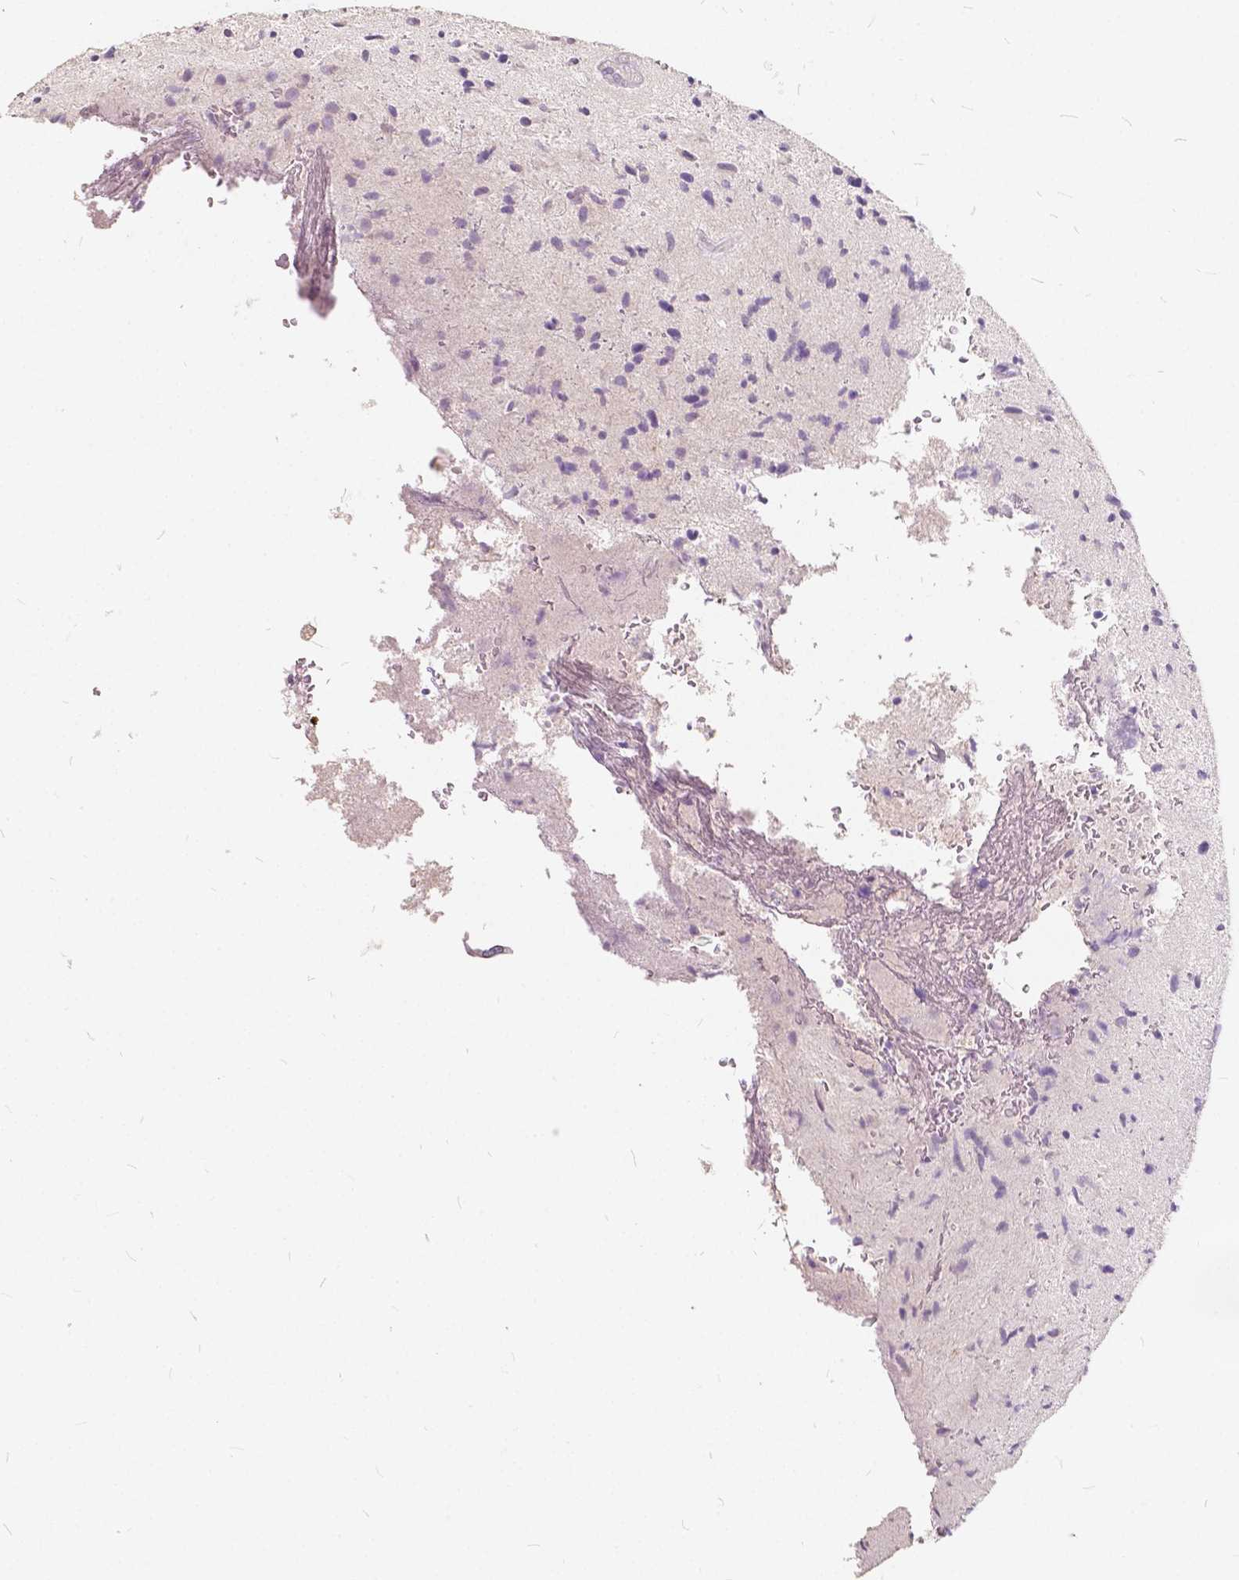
{"staining": {"intensity": "negative", "quantity": "none", "location": "none"}, "tissue": "glioma", "cell_type": "Tumor cells", "image_type": "cancer", "snomed": [{"axis": "morphology", "description": "Glioma, malignant, High grade"}, {"axis": "topography", "description": "Brain"}], "caption": "Tumor cells are negative for protein expression in human malignant glioma (high-grade).", "gene": "SLC7A8", "patient": {"sex": "male", "age": 54}}